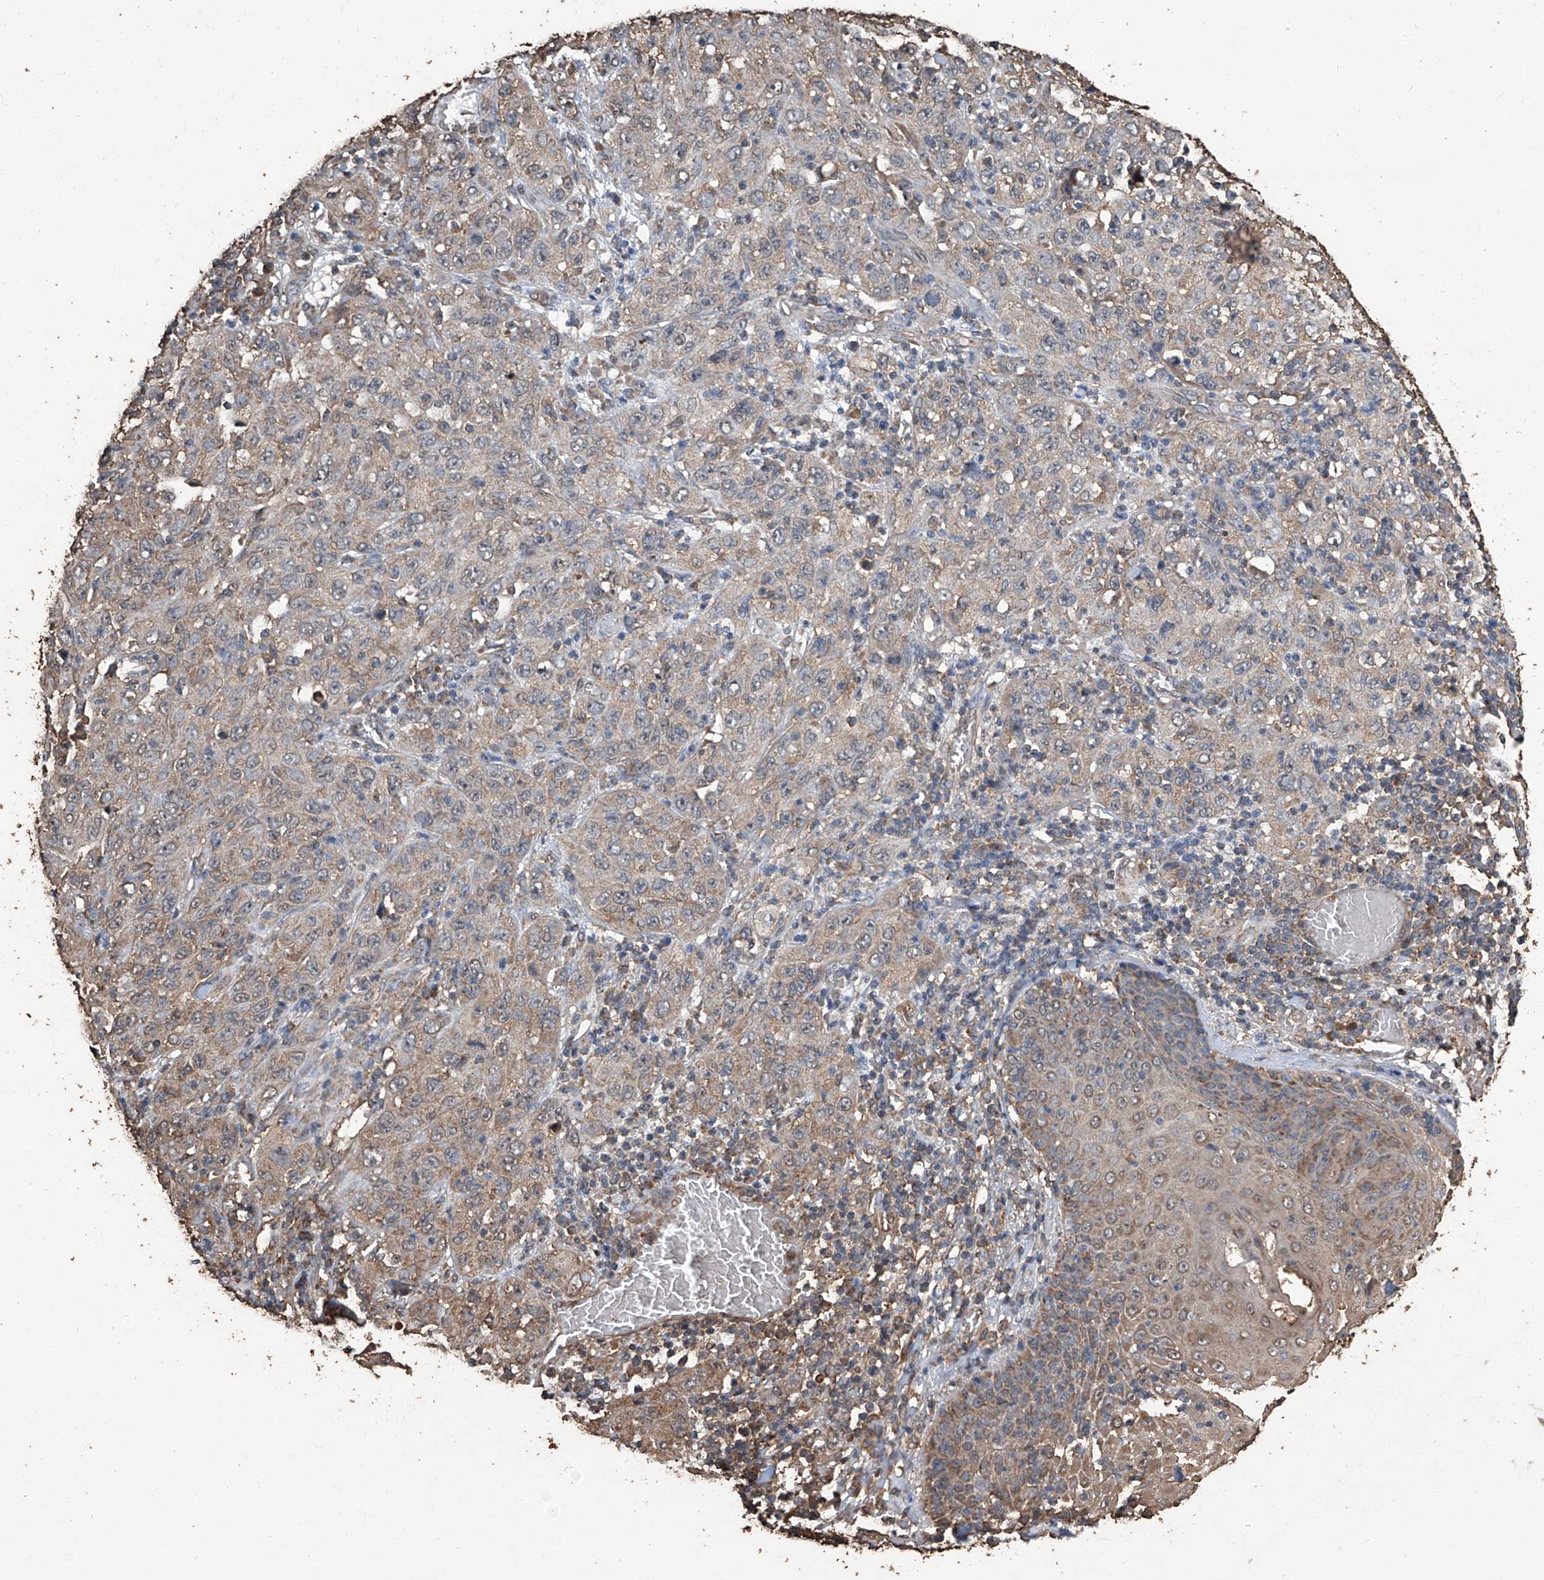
{"staining": {"intensity": "moderate", "quantity": ">75%", "location": "cytoplasmic/membranous"}, "tissue": "skin cancer", "cell_type": "Tumor cells", "image_type": "cancer", "snomed": [{"axis": "morphology", "description": "Squamous cell carcinoma, NOS"}, {"axis": "topography", "description": "Skin"}], "caption": "Immunohistochemical staining of human skin squamous cell carcinoma shows medium levels of moderate cytoplasmic/membranous protein positivity in about >75% of tumor cells.", "gene": "STARD7", "patient": {"sex": "female", "age": 88}}